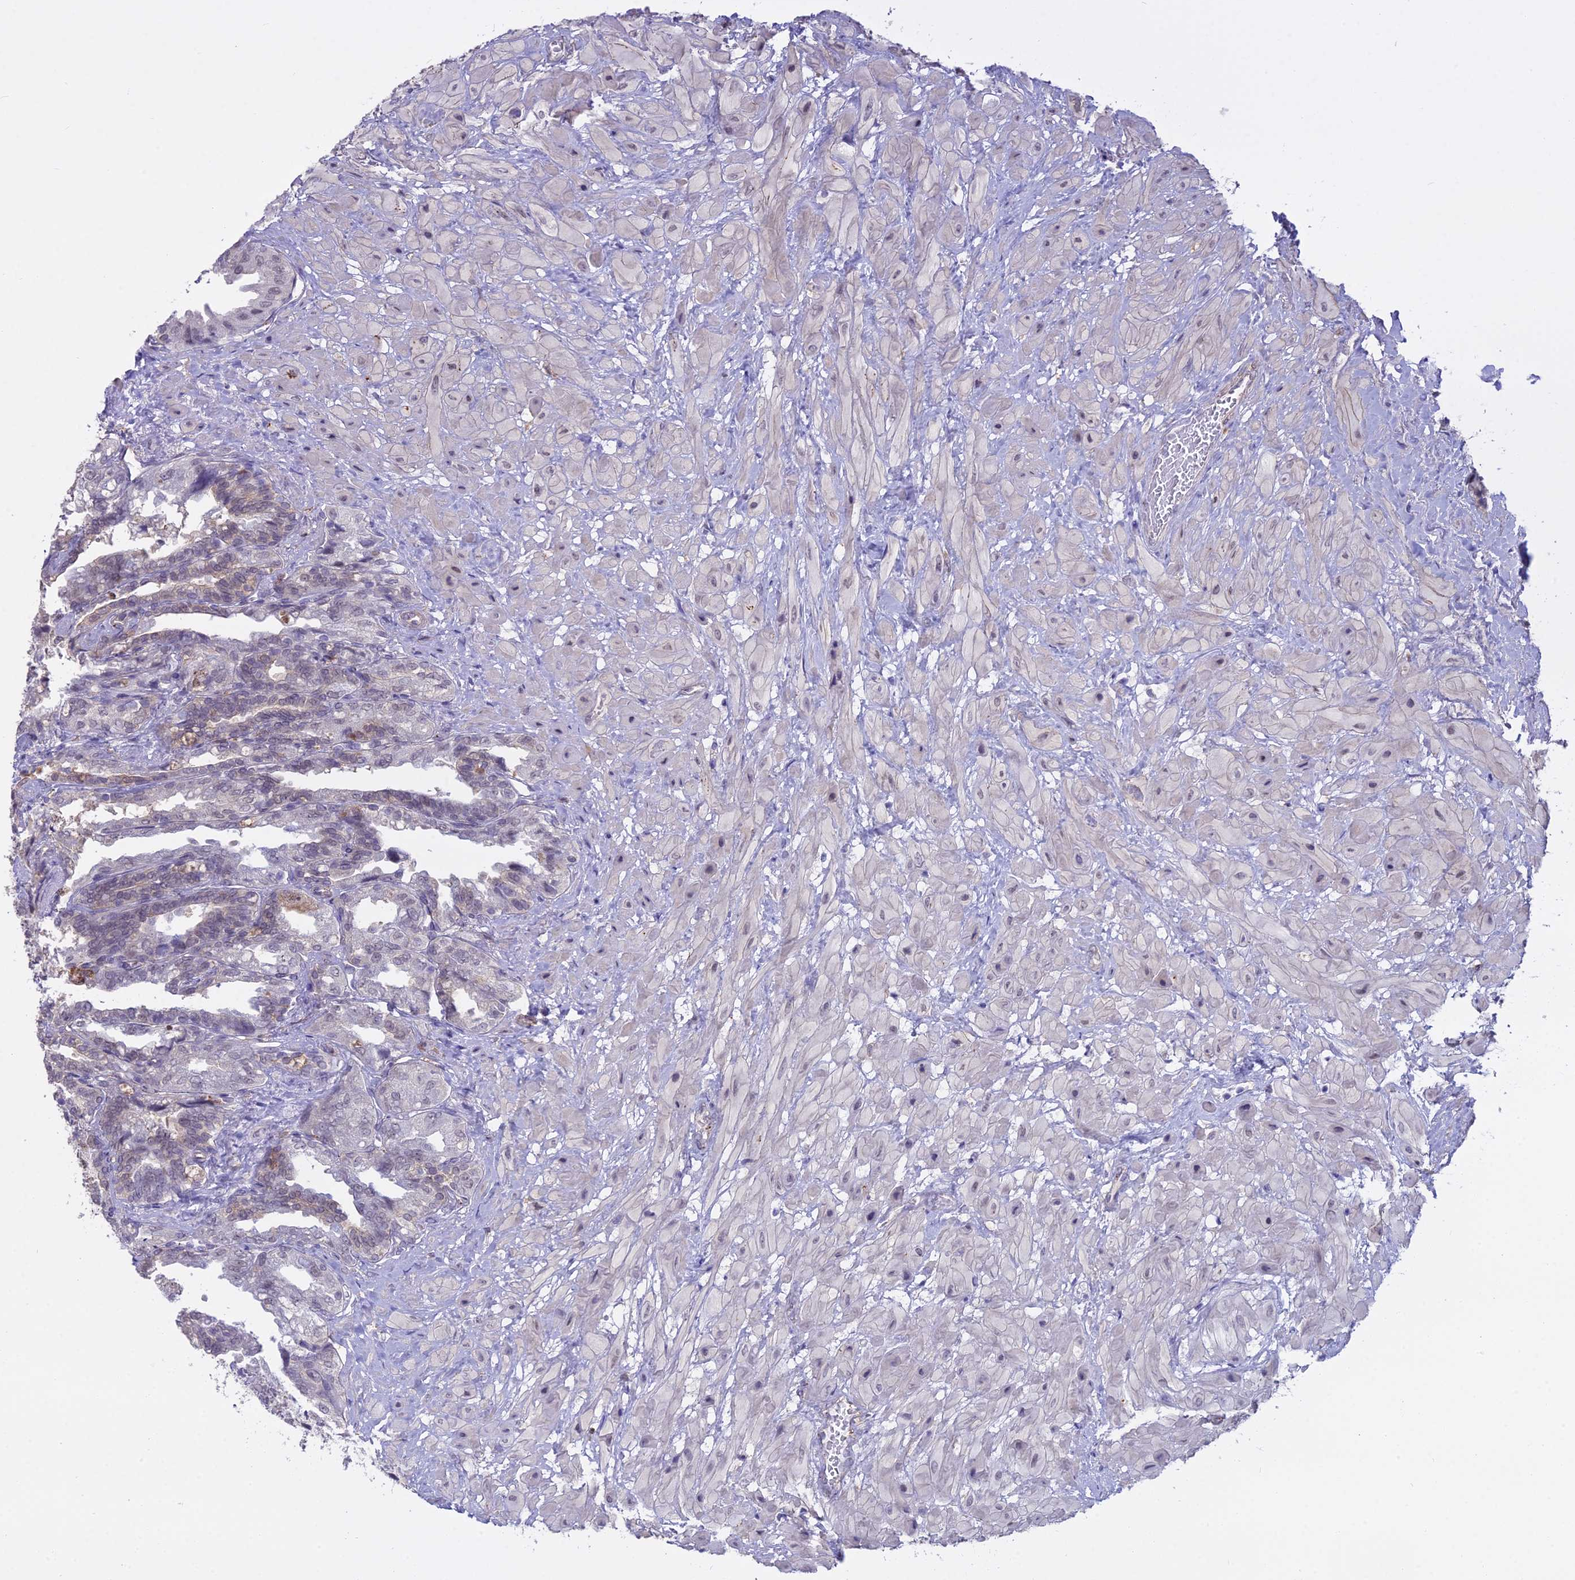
{"staining": {"intensity": "weak", "quantity": "25%-75%", "location": "nuclear"}, "tissue": "seminal vesicle", "cell_type": "Glandular cells", "image_type": "normal", "snomed": [{"axis": "morphology", "description": "Normal tissue, NOS"}, {"axis": "topography", "description": "Seminal veicle"}, {"axis": "topography", "description": "Peripheral nerve tissue"}], "caption": "A low amount of weak nuclear expression is seen in approximately 25%-75% of glandular cells in normal seminal vesicle. (Brightfield microscopy of DAB IHC at high magnification).", "gene": "BLNK", "patient": {"sex": "male", "age": 60}}